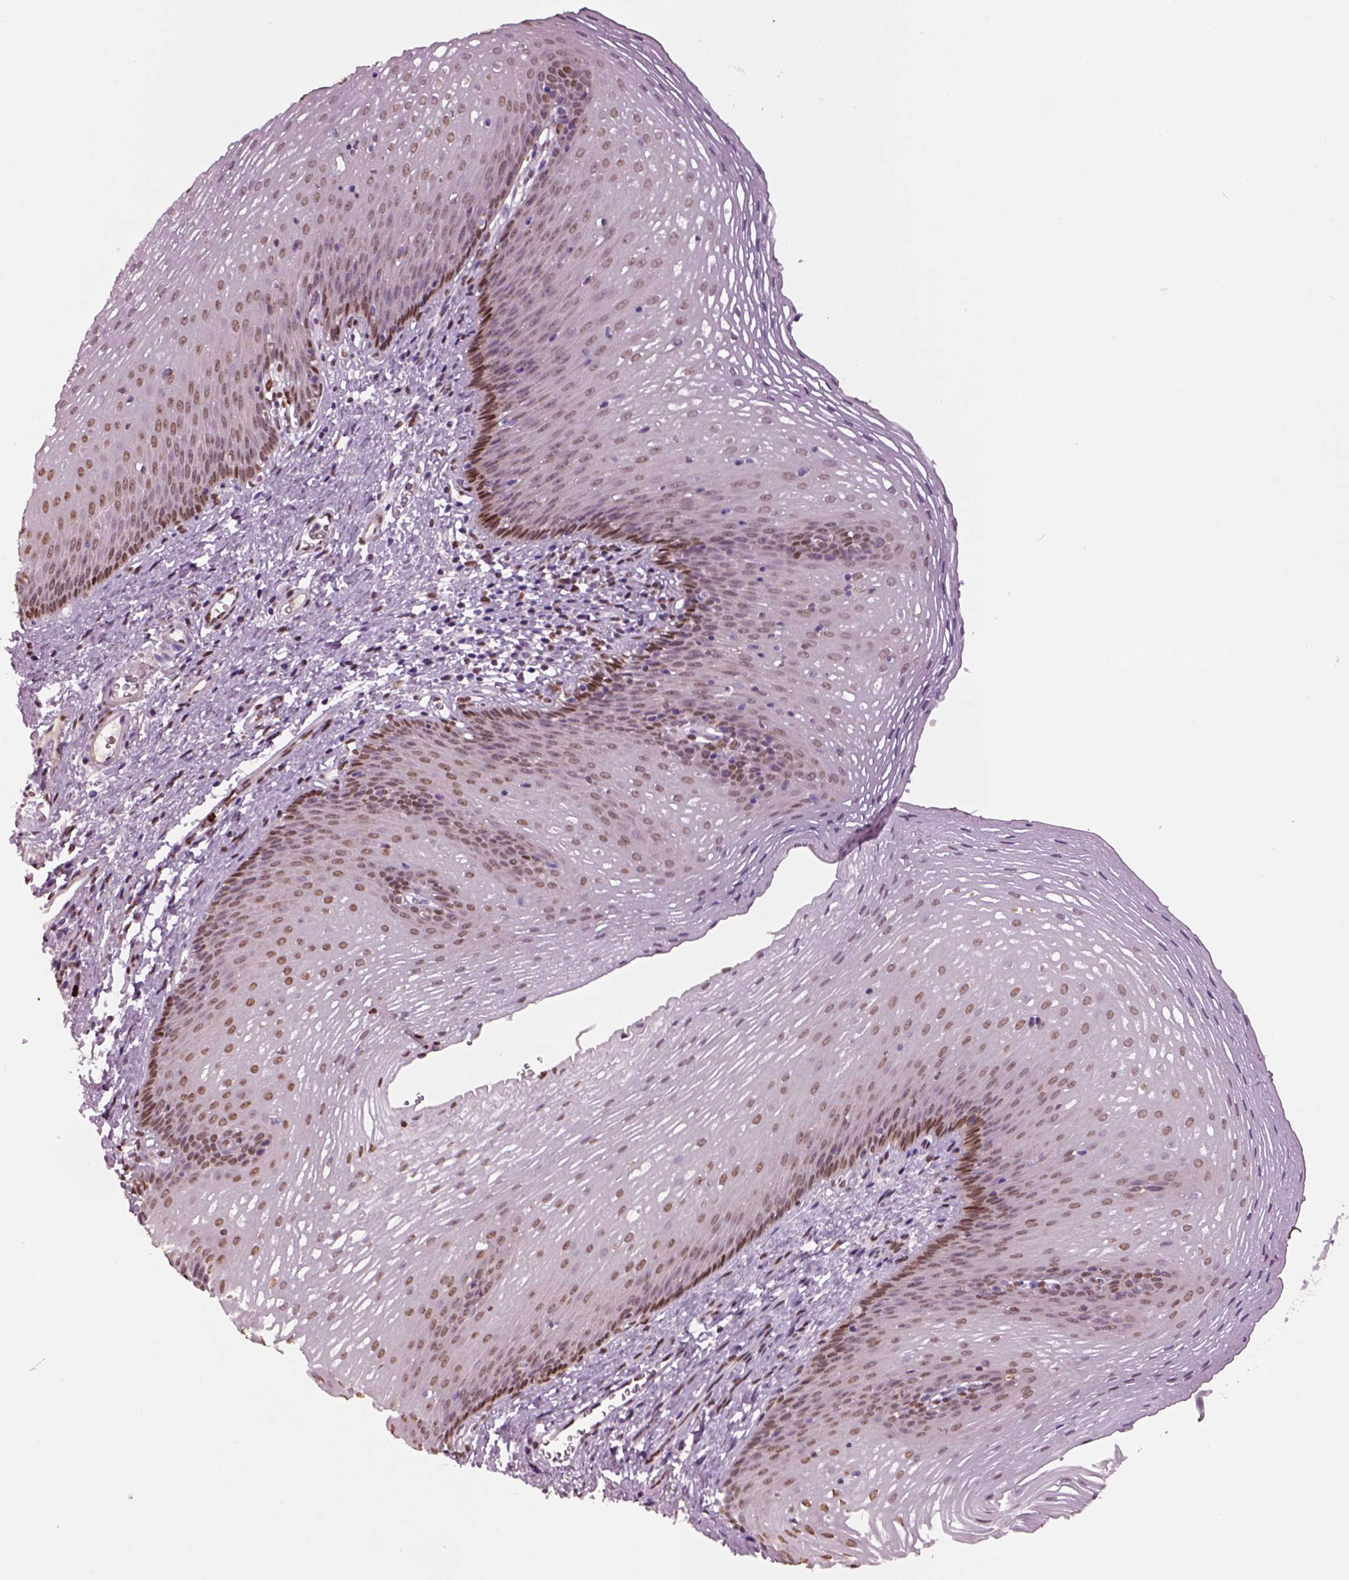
{"staining": {"intensity": "moderate", "quantity": ">75%", "location": "nuclear"}, "tissue": "esophagus", "cell_type": "Squamous epithelial cells", "image_type": "normal", "snomed": [{"axis": "morphology", "description": "Normal tissue, NOS"}, {"axis": "topography", "description": "Esophagus"}], "caption": "Protein expression by immunohistochemistry displays moderate nuclear positivity in about >75% of squamous epithelial cells in benign esophagus. (IHC, brightfield microscopy, high magnification).", "gene": "DDX3X", "patient": {"sex": "male", "age": 76}}